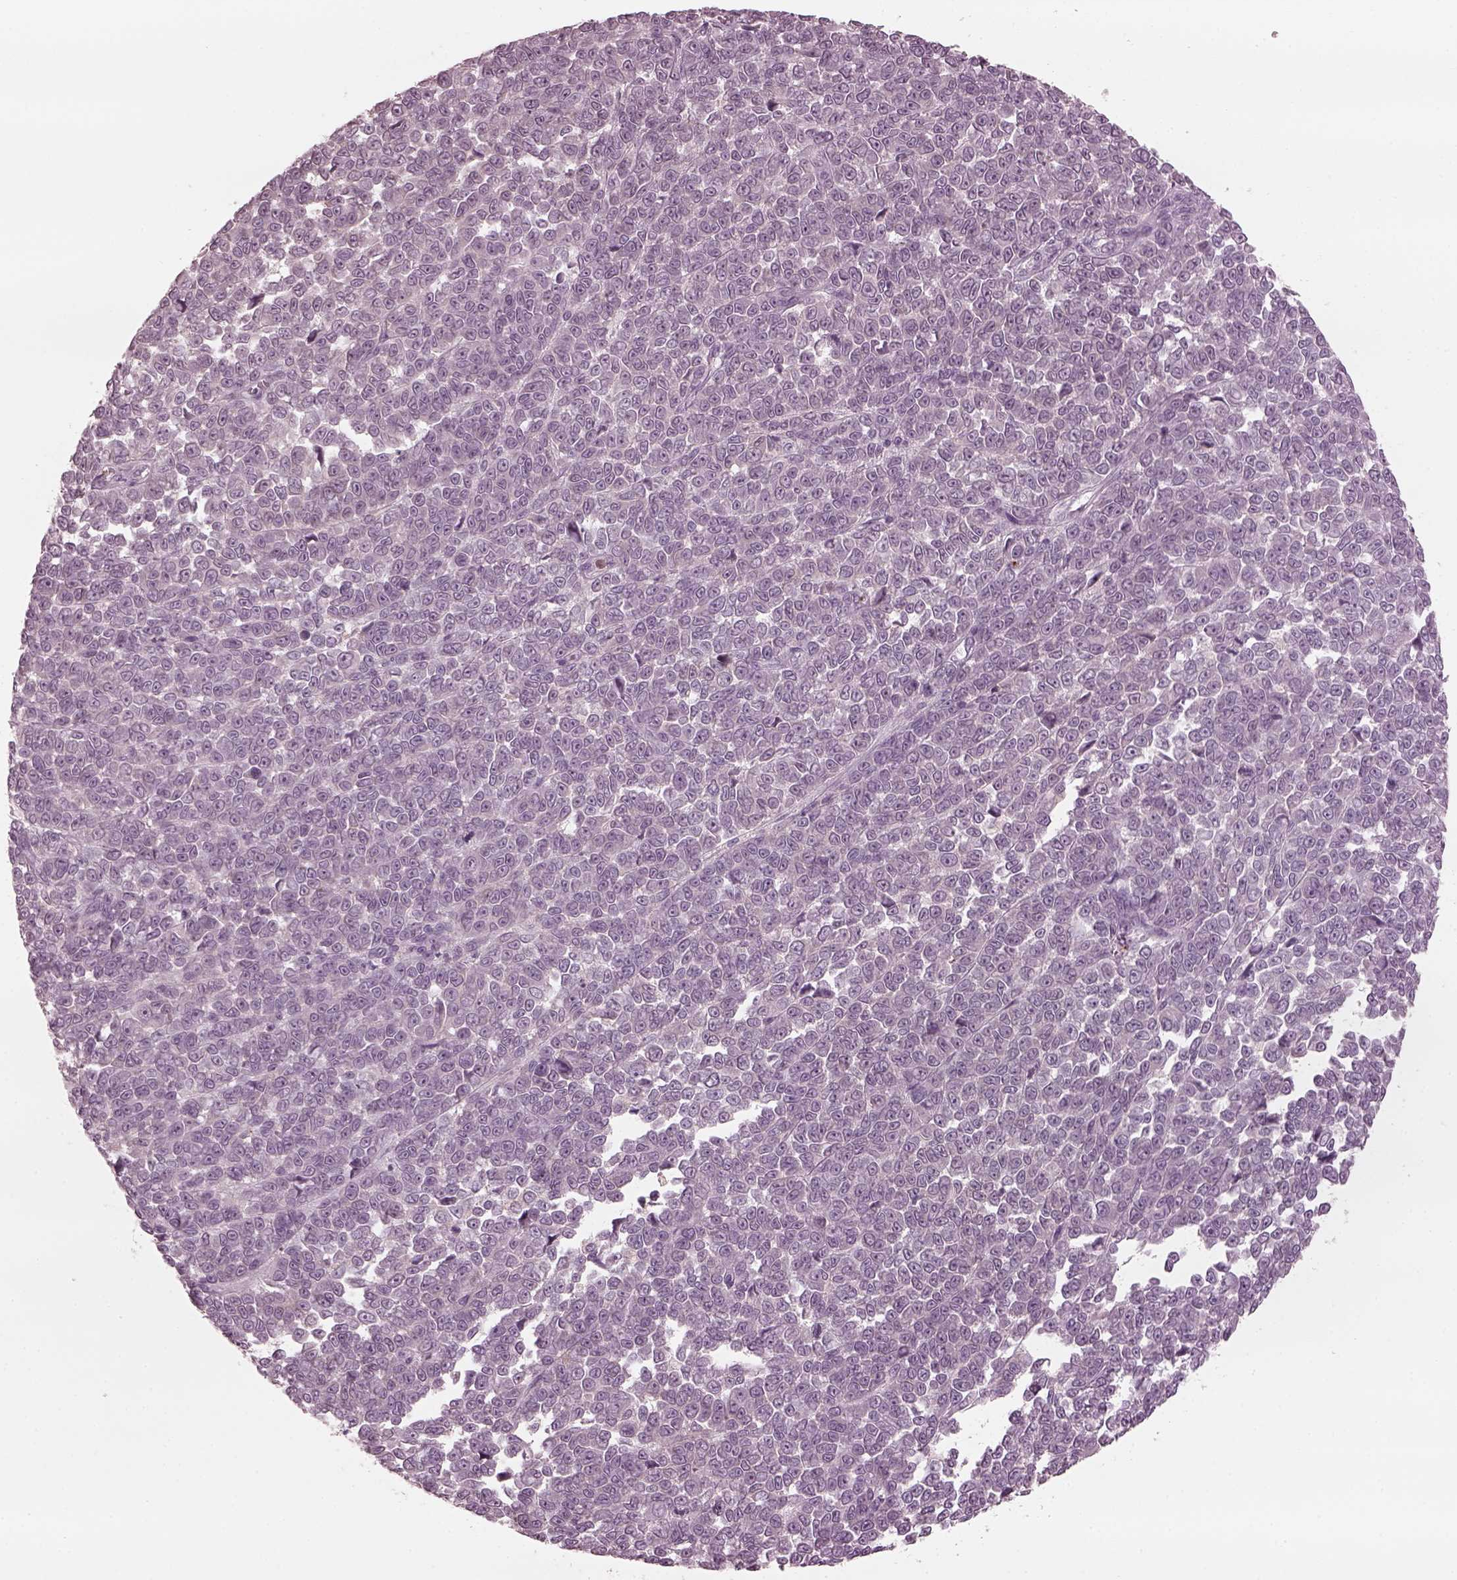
{"staining": {"intensity": "negative", "quantity": "none", "location": "none"}, "tissue": "melanoma", "cell_type": "Tumor cells", "image_type": "cancer", "snomed": [{"axis": "morphology", "description": "Malignant melanoma, NOS"}, {"axis": "topography", "description": "Skin"}], "caption": "Malignant melanoma was stained to show a protein in brown. There is no significant staining in tumor cells. (DAB IHC, high magnification).", "gene": "PSTPIP2", "patient": {"sex": "female", "age": 95}}